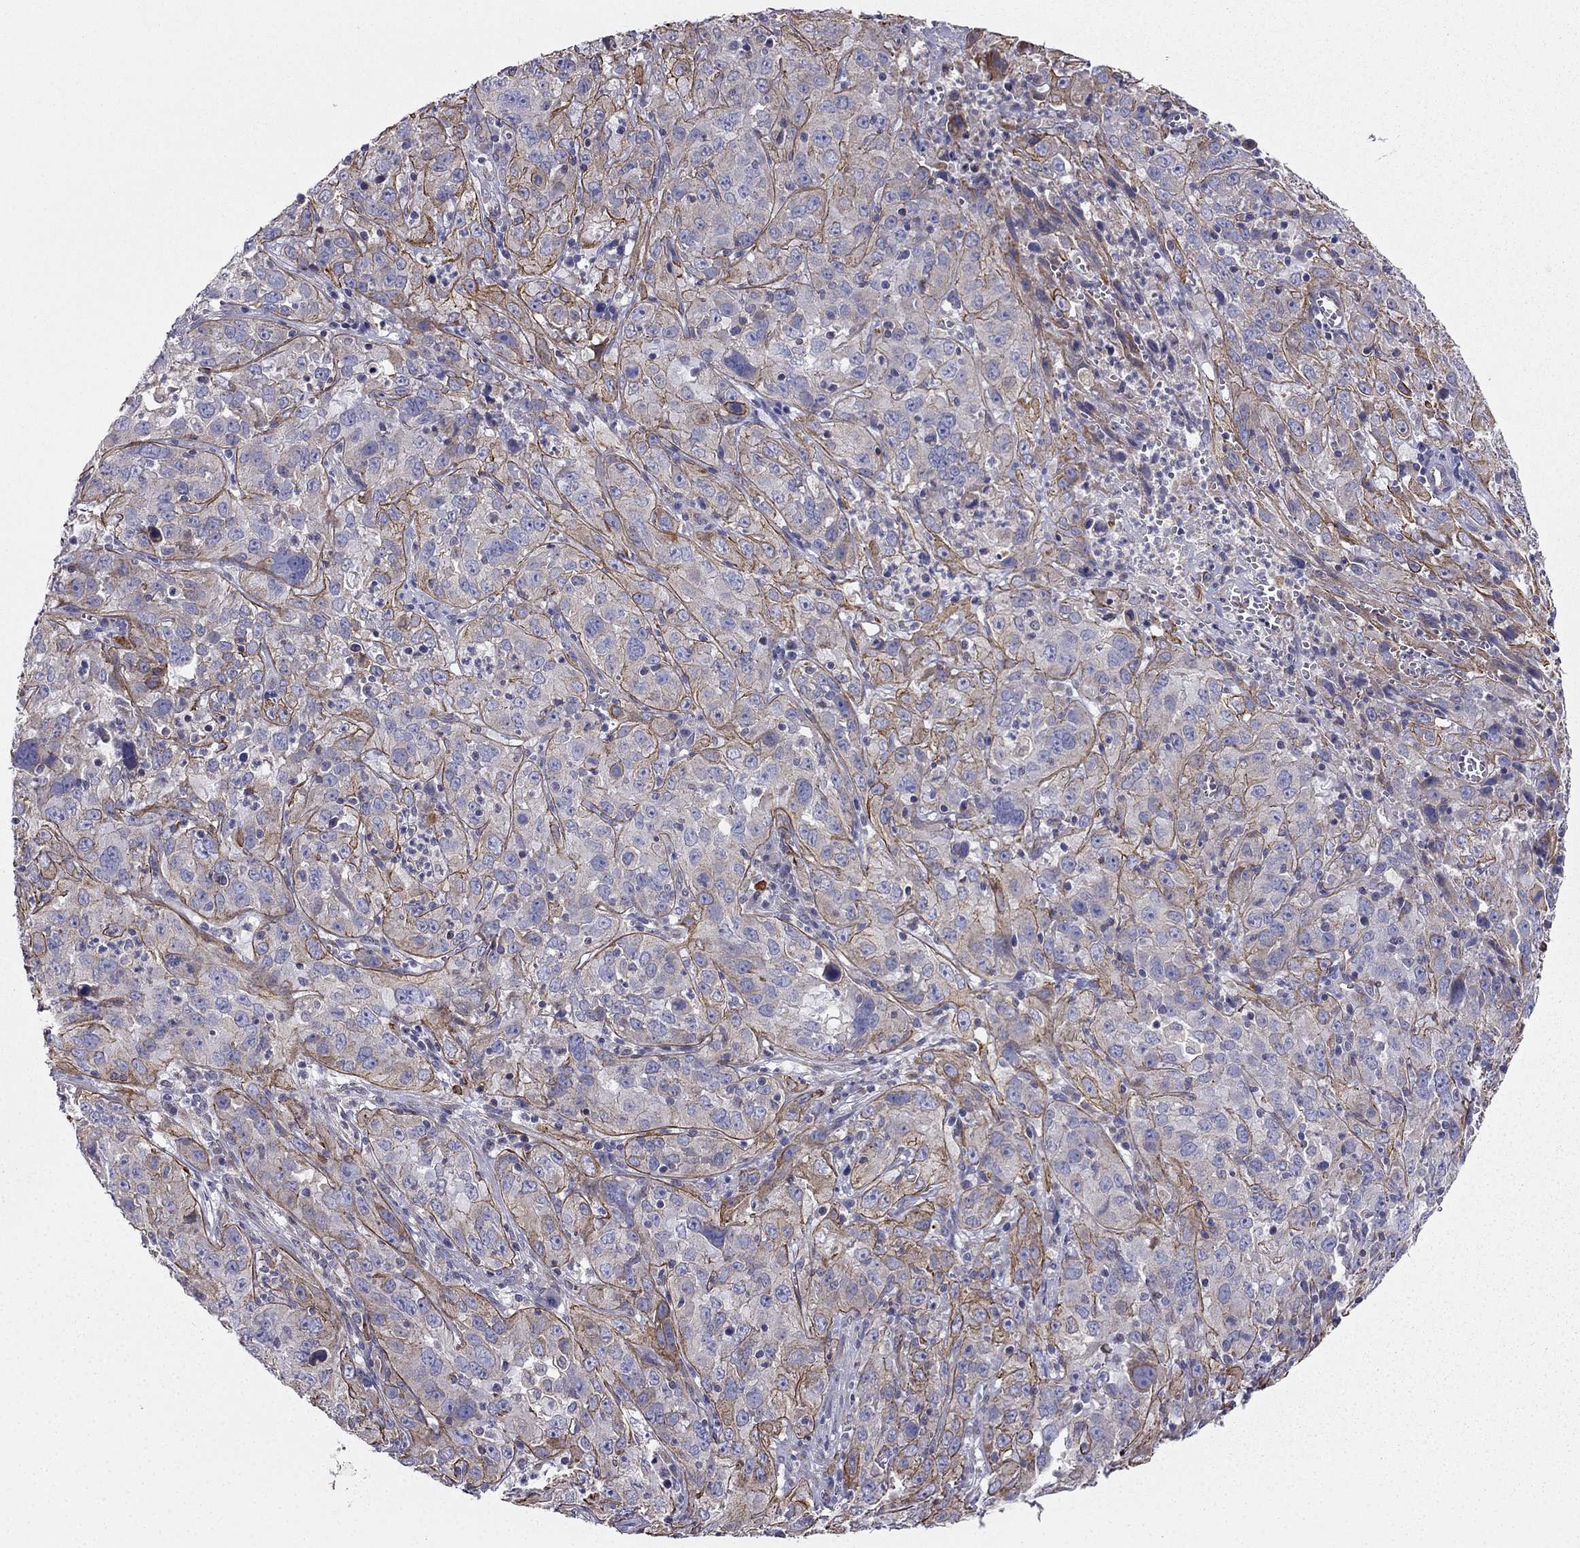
{"staining": {"intensity": "strong", "quantity": "25%-75%", "location": "cytoplasmic/membranous"}, "tissue": "cervical cancer", "cell_type": "Tumor cells", "image_type": "cancer", "snomed": [{"axis": "morphology", "description": "Squamous cell carcinoma, NOS"}, {"axis": "topography", "description": "Cervix"}], "caption": "Tumor cells reveal strong cytoplasmic/membranous positivity in approximately 25%-75% of cells in squamous cell carcinoma (cervical).", "gene": "ENOX1", "patient": {"sex": "female", "age": 32}}